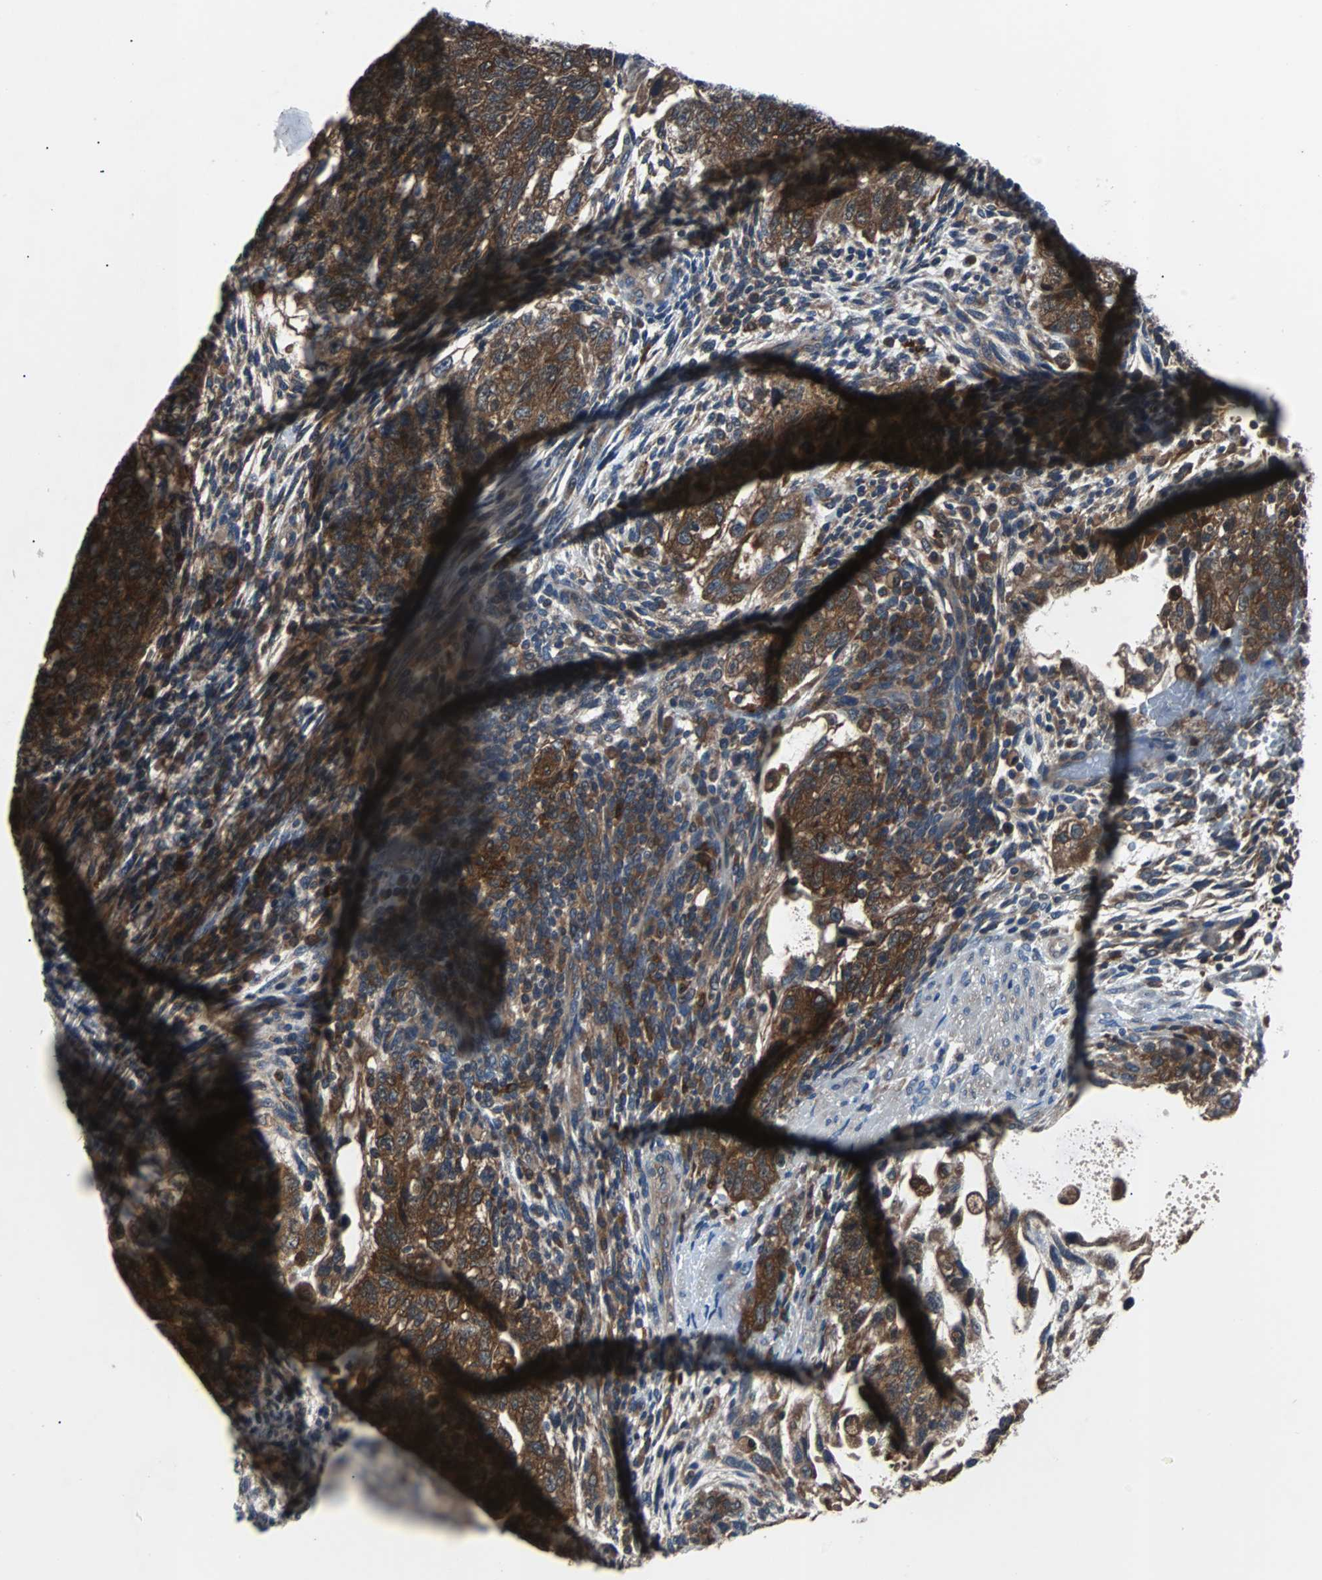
{"staining": {"intensity": "strong", "quantity": ">75%", "location": "cytoplasmic/membranous"}, "tissue": "testis cancer", "cell_type": "Tumor cells", "image_type": "cancer", "snomed": [{"axis": "morphology", "description": "Normal tissue, NOS"}, {"axis": "morphology", "description": "Carcinoma, Embryonal, NOS"}, {"axis": "topography", "description": "Testis"}], "caption": "Protein analysis of embryonal carcinoma (testis) tissue displays strong cytoplasmic/membranous positivity in about >75% of tumor cells.", "gene": "PAK1", "patient": {"sex": "male", "age": 36}}